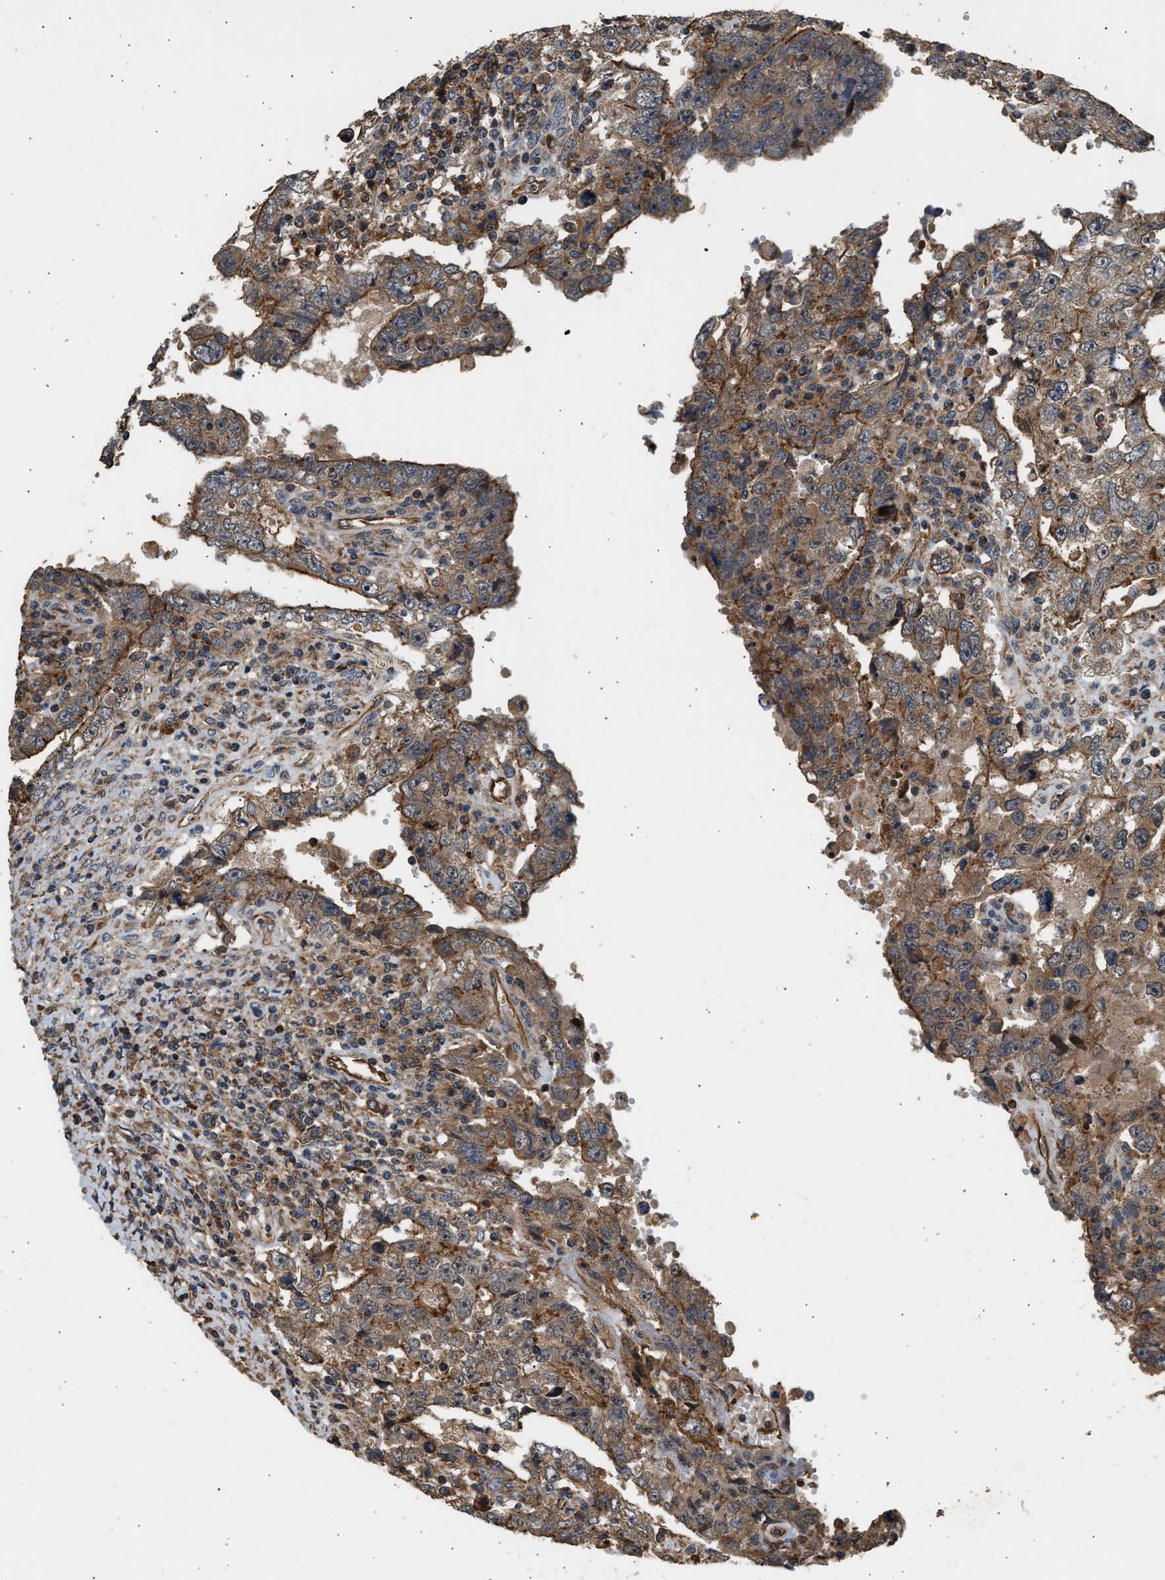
{"staining": {"intensity": "moderate", "quantity": ">75%", "location": "cytoplasmic/membranous"}, "tissue": "testis cancer", "cell_type": "Tumor cells", "image_type": "cancer", "snomed": [{"axis": "morphology", "description": "Carcinoma, Embryonal, NOS"}, {"axis": "topography", "description": "Testis"}], "caption": "Tumor cells exhibit medium levels of moderate cytoplasmic/membranous expression in approximately >75% of cells in embryonal carcinoma (testis).", "gene": "DUSP14", "patient": {"sex": "male", "age": 26}}